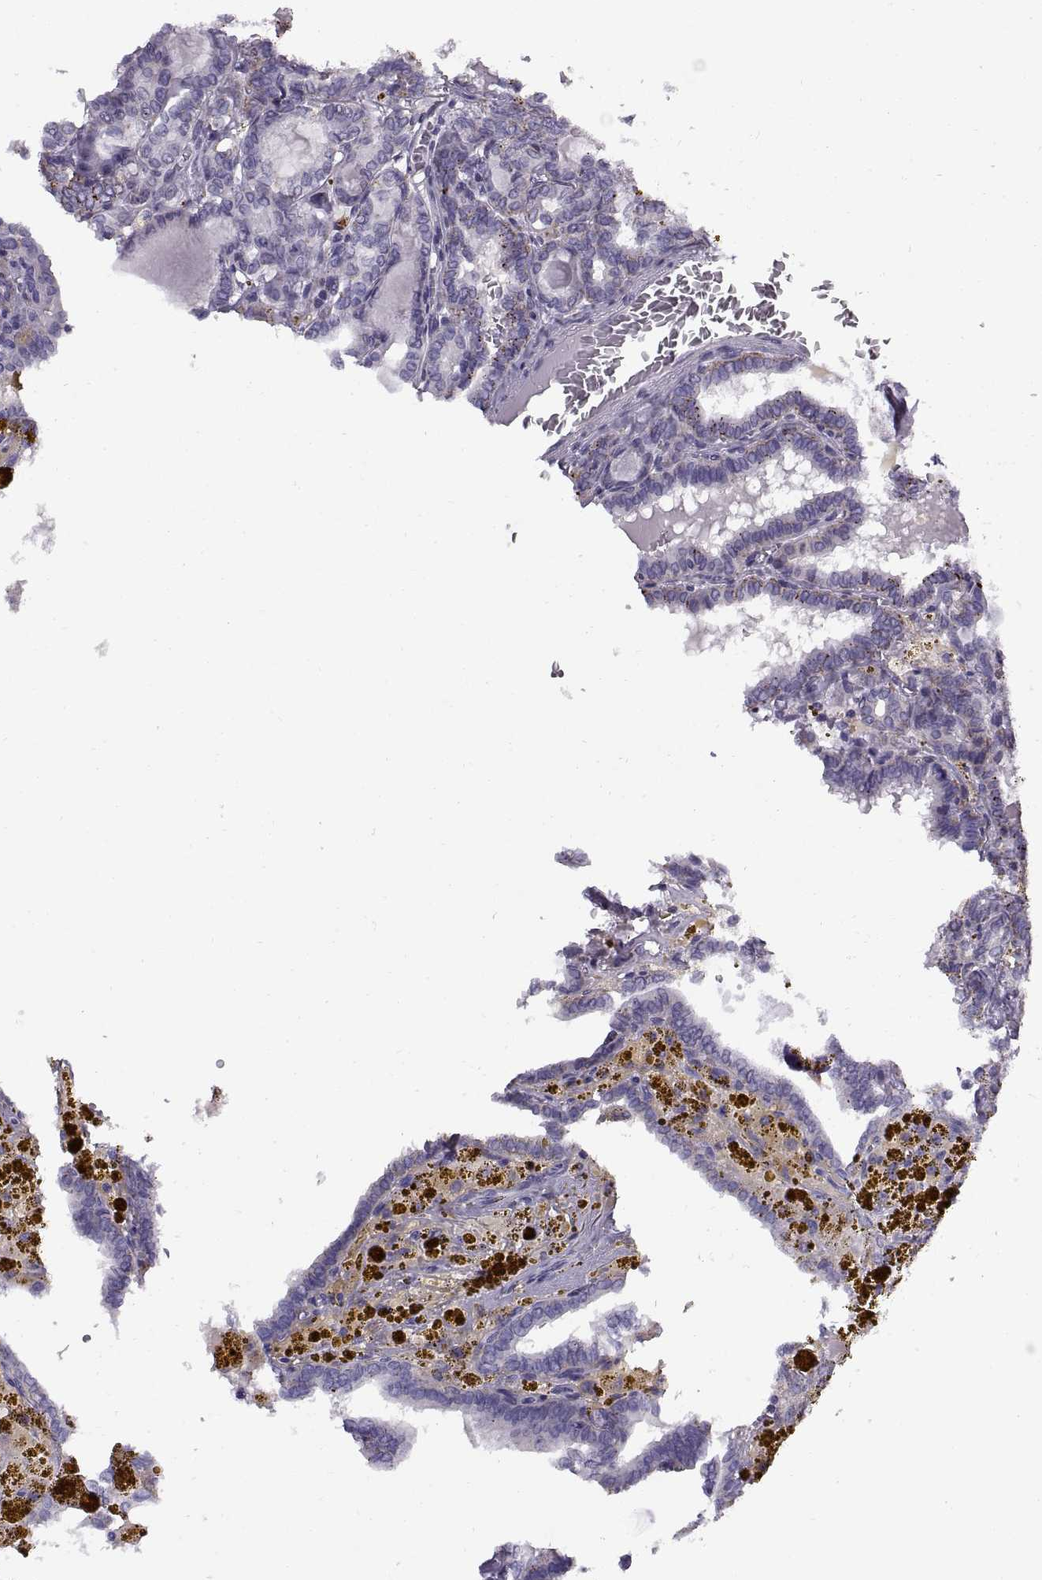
{"staining": {"intensity": "negative", "quantity": "none", "location": "none"}, "tissue": "thyroid cancer", "cell_type": "Tumor cells", "image_type": "cancer", "snomed": [{"axis": "morphology", "description": "Papillary adenocarcinoma, NOS"}, {"axis": "topography", "description": "Thyroid gland"}], "caption": "Papillary adenocarcinoma (thyroid) was stained to show a protein in brown. There is no significant positivity in tumor cells.", "gene": "CALCR", "patient": {"sex": "female", "age": 39}}